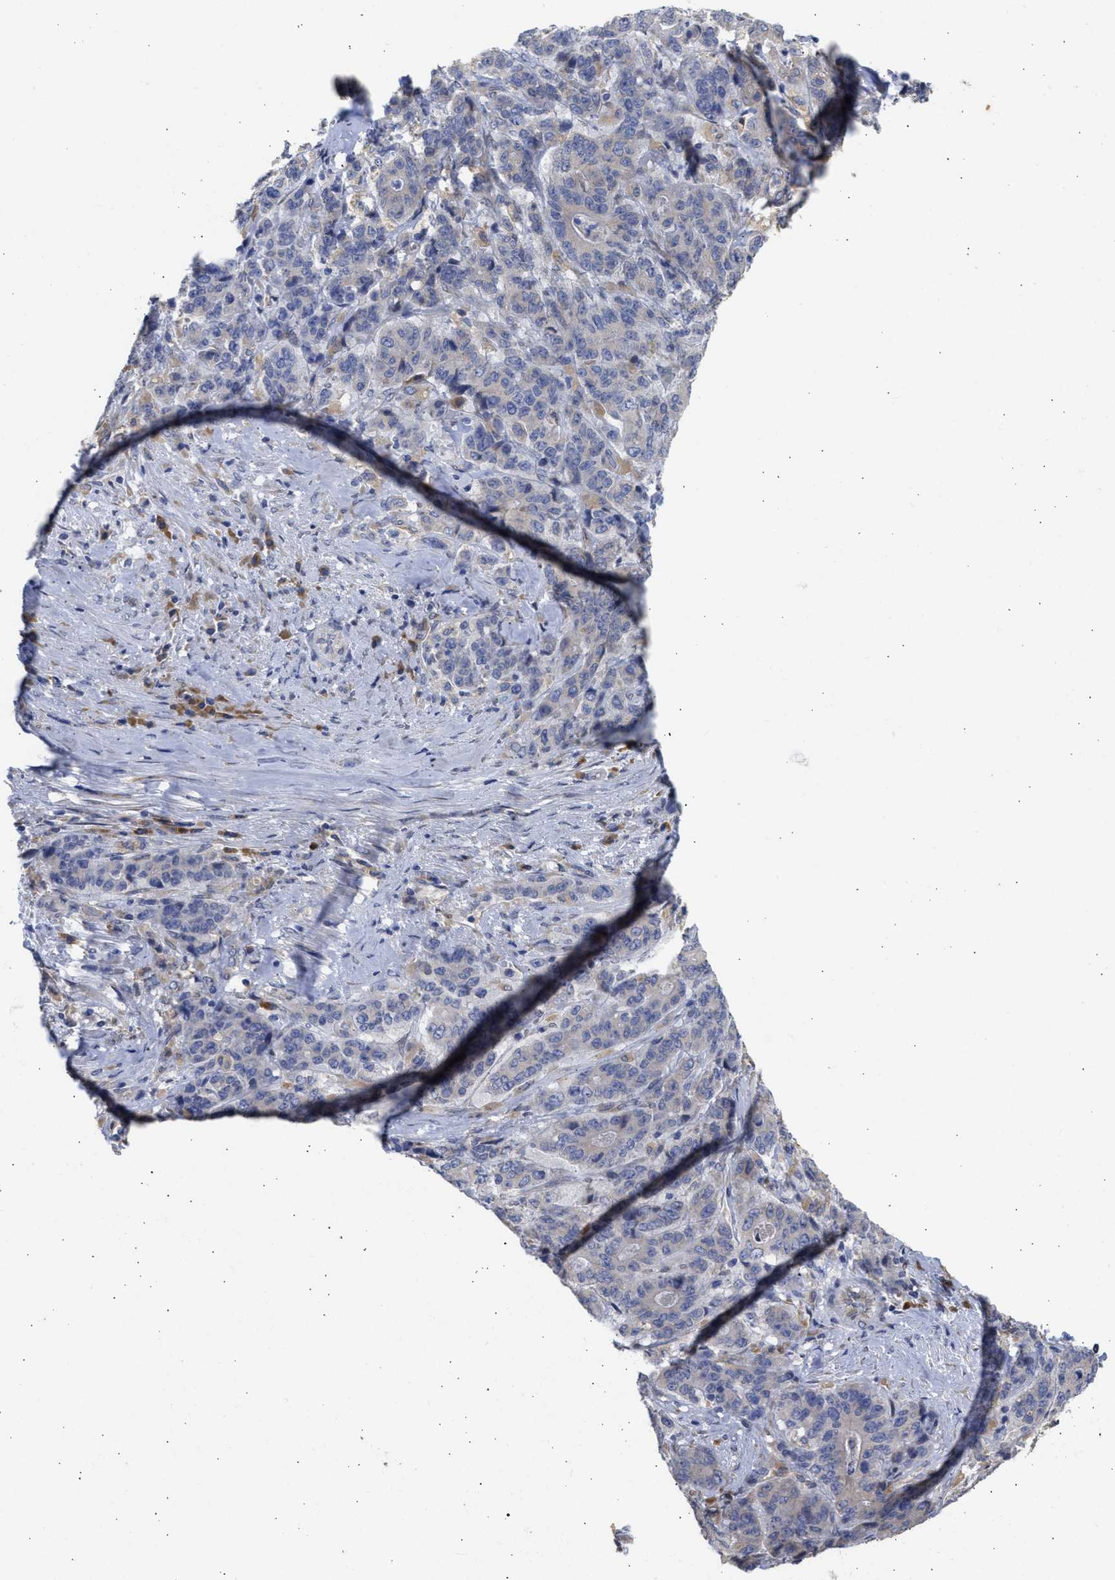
{"staining": {"intensity": "weak", "quantity": "<25%", "location": "cytoplasmic/membranous"}, "tissue": "stomach cancer", "cell_type": "Tumor cells", "image_type": "cancer", "snomed": [{"axis": "morphology", "description": "Adenocarcinoma, NOS"}, {"axis": "topography", "description": "Stomach"}], "caption": "High magnification brightfield microscopy of adenocarcinoma (stomach) stained with DAB (brown) and counterstained with hematoxylin (blue): tumor cells show no significant positivity.", "gene": "TMED1", "patient": {"sex": "female", "age": 73}}